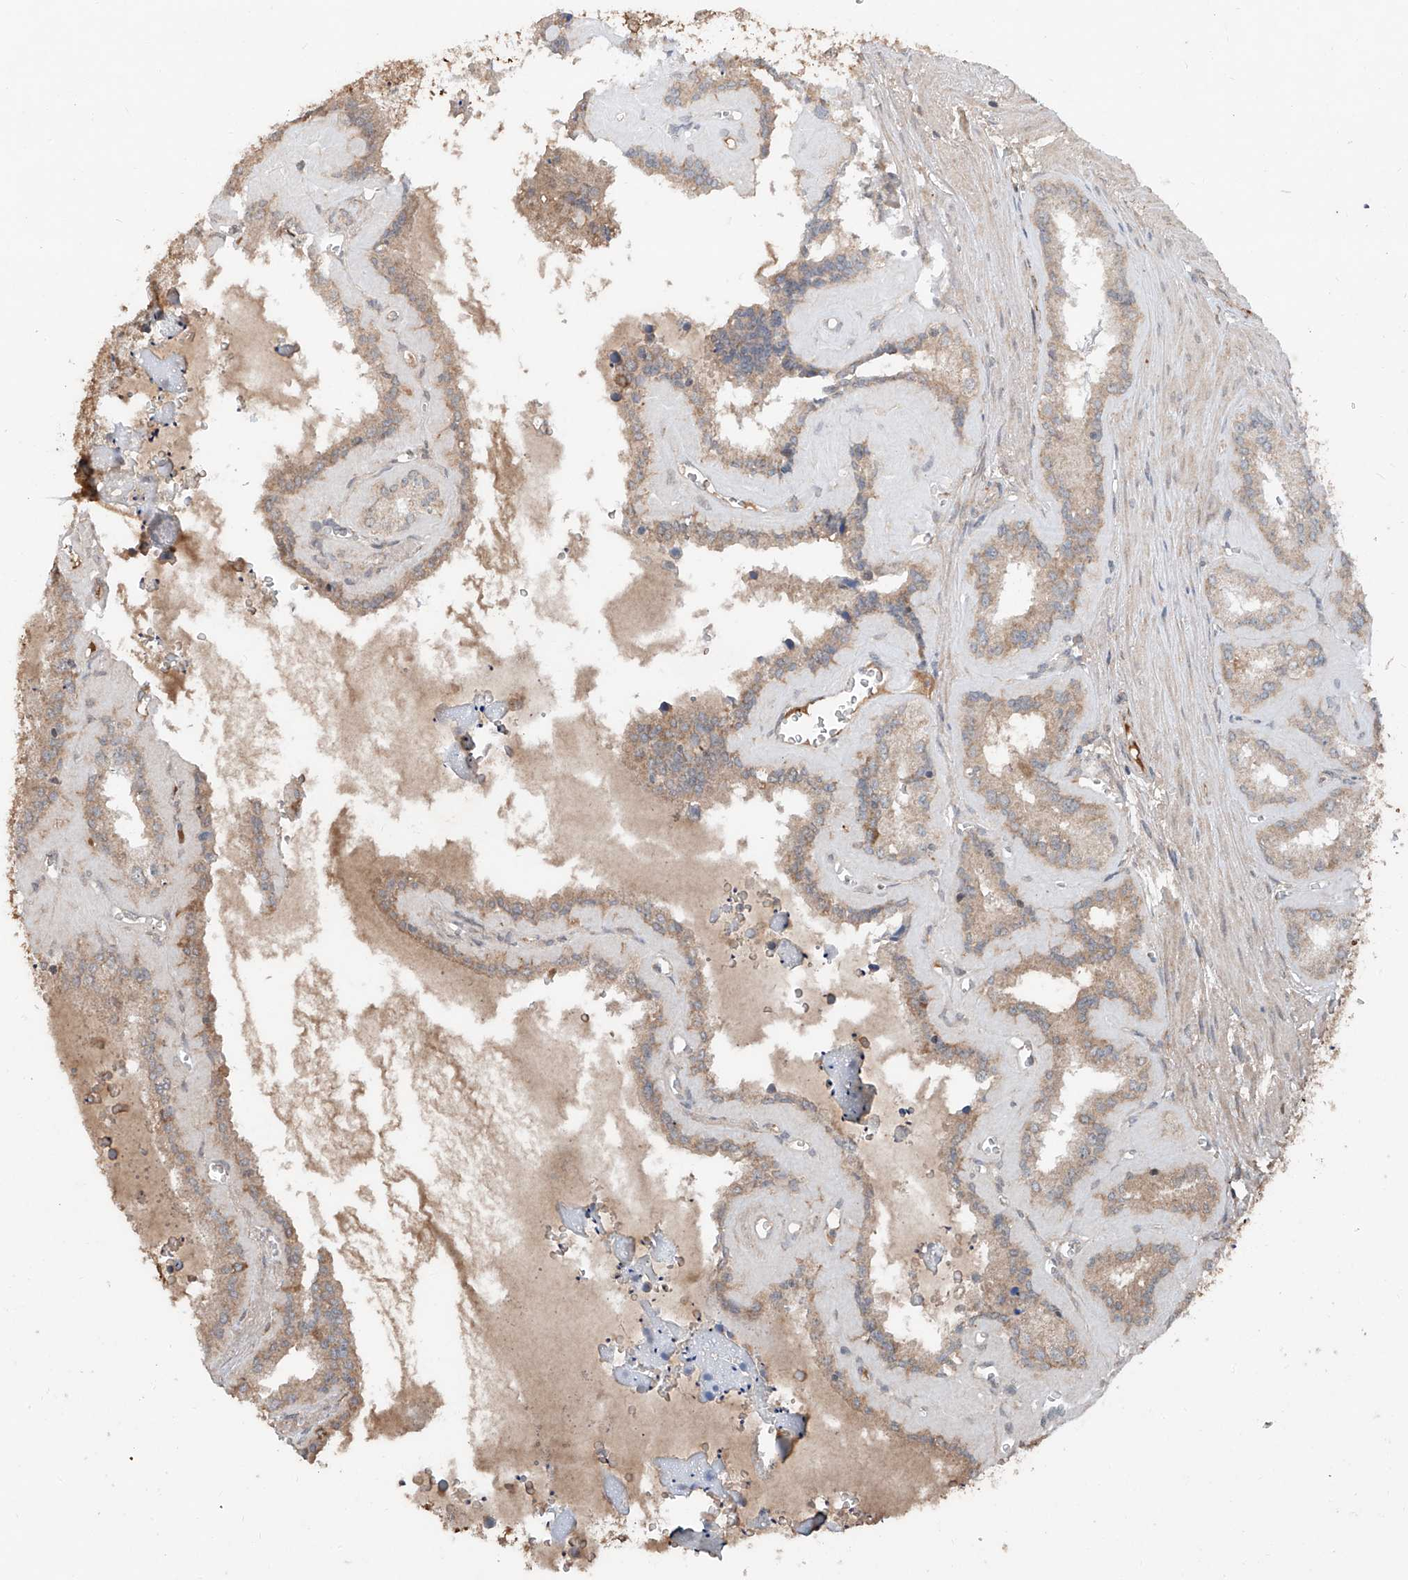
{"staining": {"intensity": "moderate", "quantity": ">75%", "location": "cytoplasmic/membranous"}, "tissue": "seminal vesicle", "cell_type": "Glandular cells", "image_type": "normal", "snomed": [{"axis": "morphology", "description": "Normal tissue, NOS"}, {"axis": "topography", "description": "Prostate"}, {"axis": "topography", "description": "Seminal veicle"}], "caption": "Glandular cells demonstrate moderate cytoplasmic/membranous staining in about >75% of cells in benign seminal vesicle. The staining is performed using DAB brown chromogen to label protein expression. The nuclei are counter-stained blue using hematoxylin.", "gene": "ADAM23", "patient": {"sex": "male", "age": 59}}